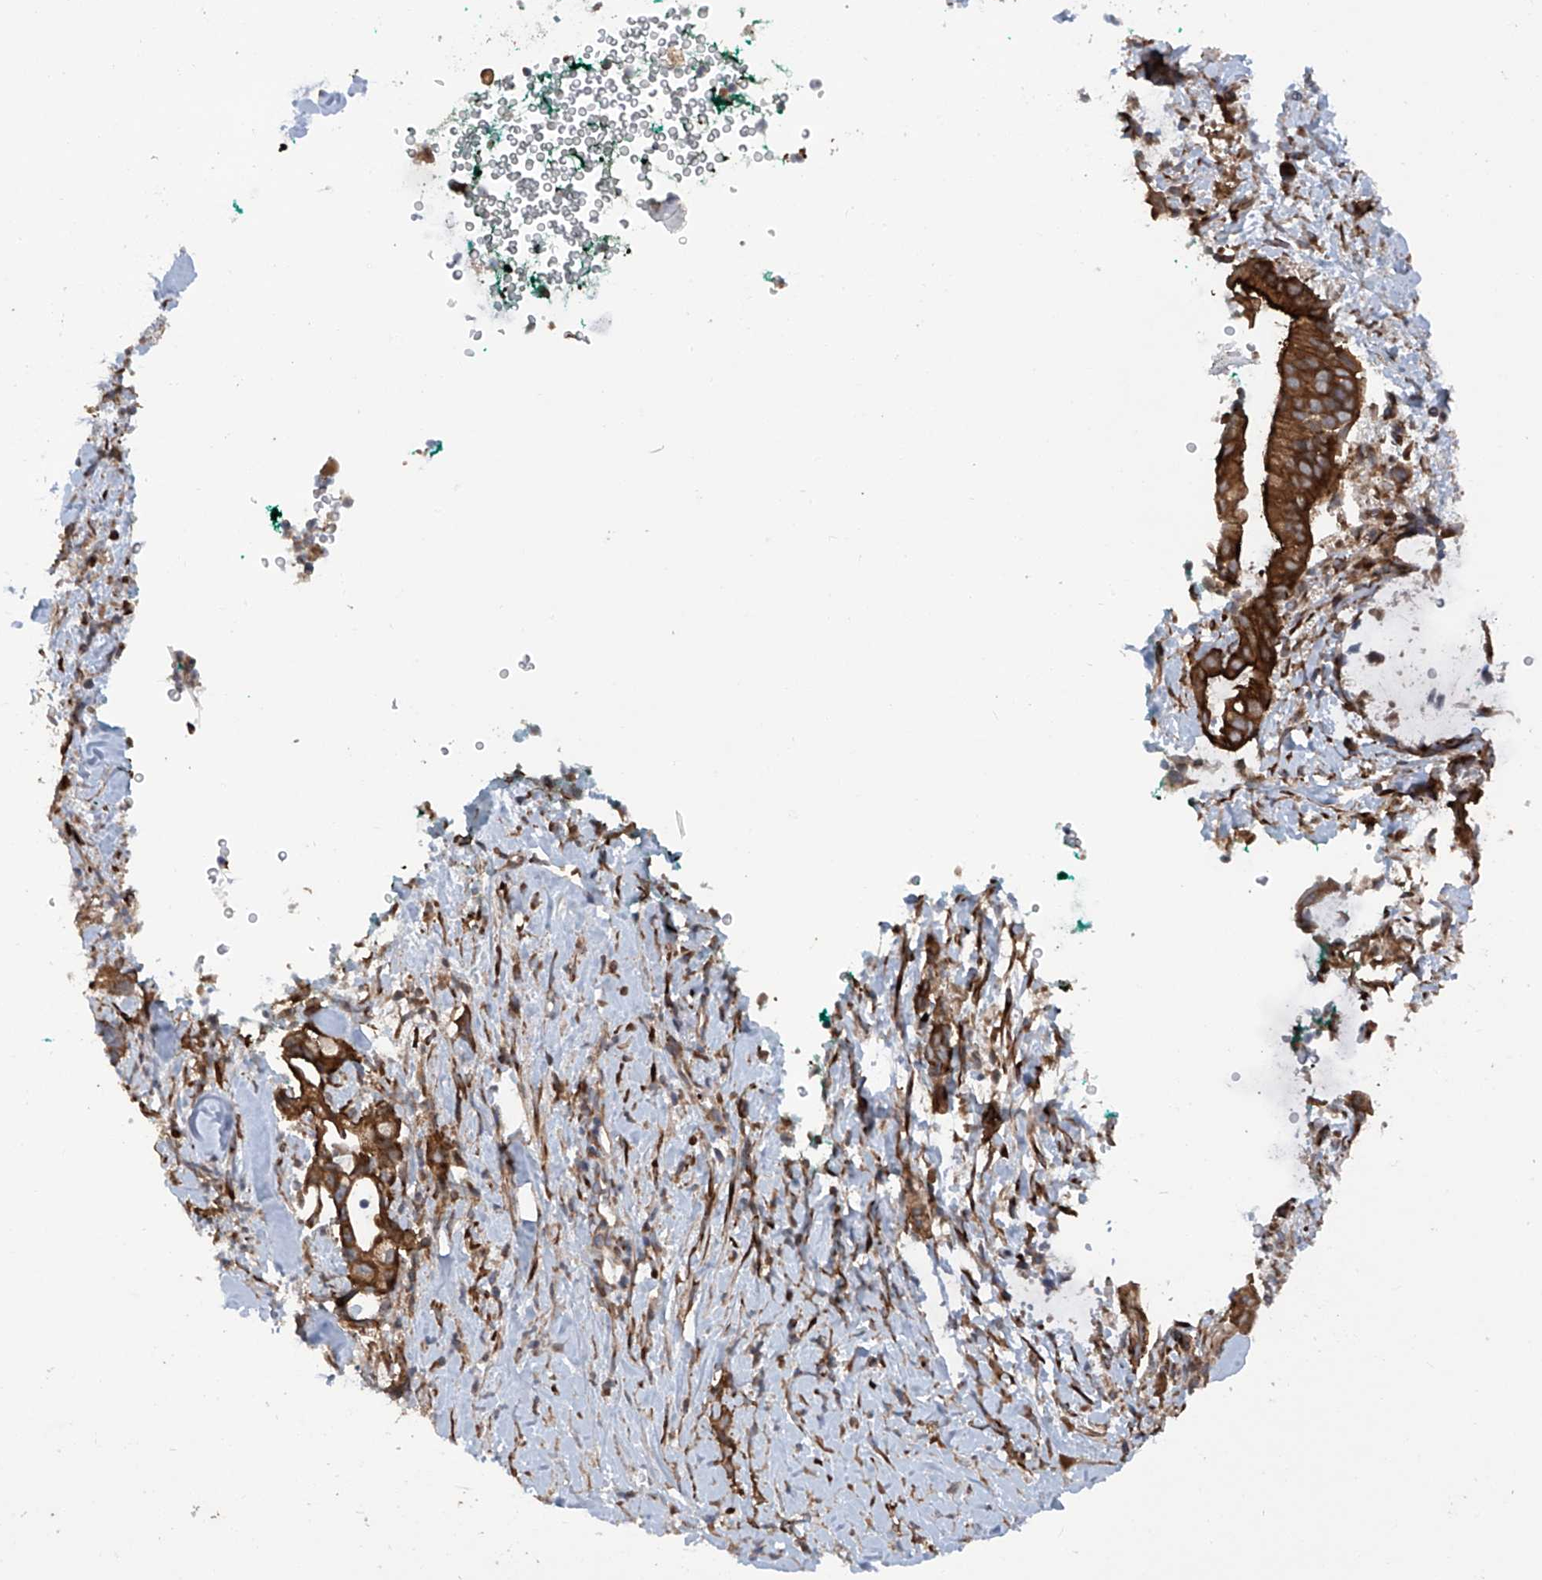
{"staining": {"intensity": "strong", "quantity": ">75%", "location": "cytoplasmic/membranous"}, "tissue": "pancreatic cancer", "cell_type": "Tumor cells", "image_type": "cancer", "snomed": [{"axis": "morphology", "description": "Adenocarcinoma, NOS"}, {"axis": "topography", "description": "Pancreas"}], "caption": "The micrograph displays staining of pancreatic adenocarcinoma, revealing strong cytoplasmic/membranous protein staining (brown color) within tumor cells.", "gene": "ASCC3", "patient": {"sex": "male", "age": 53}}